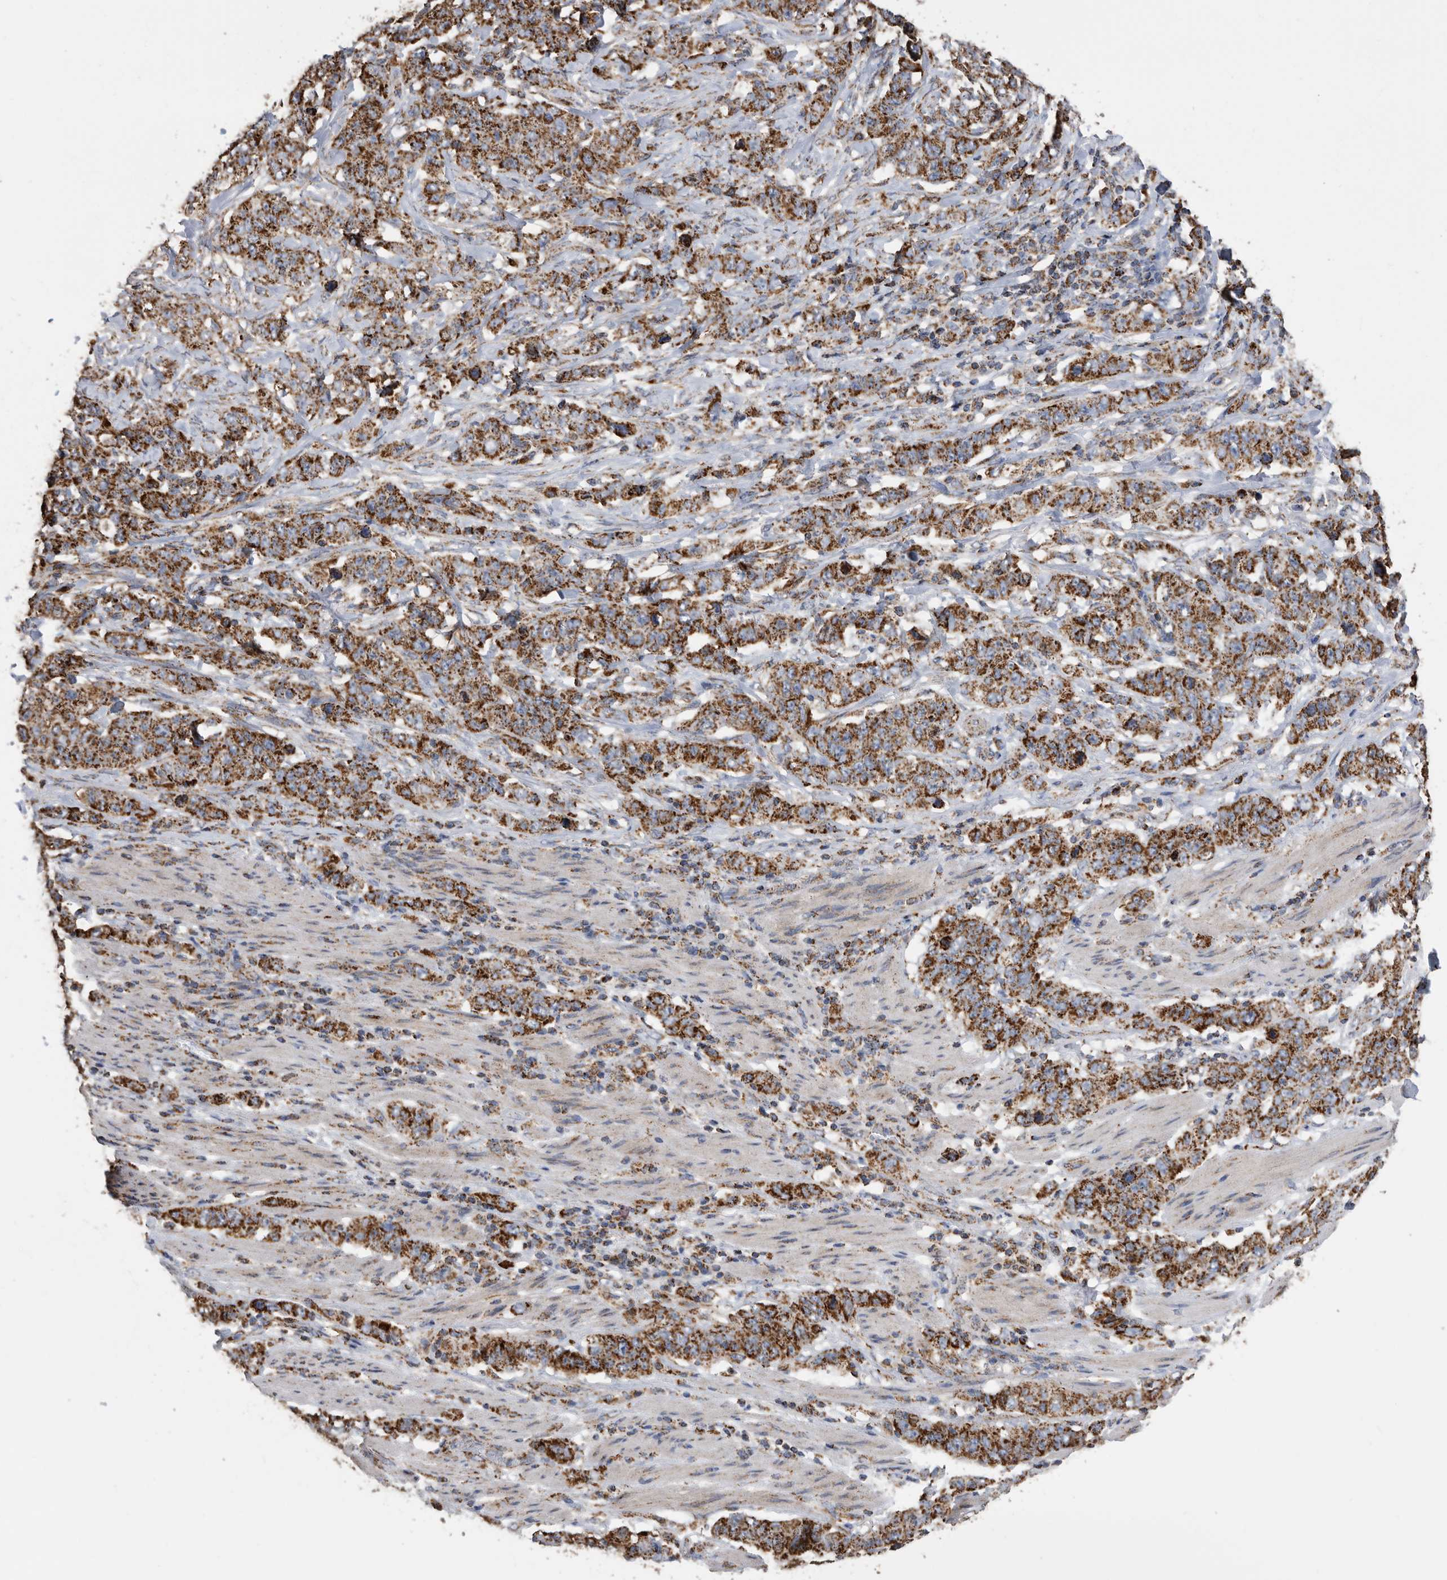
{"staining": {"intensity": "strong", "quantity": ">75%", "location": "cytoplasmic/membranous"}, "tissue": "stomach cancer", "cell_type": "Tumor cells", "image_type": "cancer", "snomed": [{"axis": "morphology", "description": "Adenocarcinoma, NOS"}, {"axis": "topography", "description": "Stomach"}], "caption": "Immunohistochemistry (IHC) staining of adenocarcinoma (stomach), which shows high levels of strong cytoplasmic/membranous staining in approximately >75% of tumor cells indicating strong cytoplasmic/membranous protein positivity. The staining was performed using DAB (3,3'-diaminobenzidine) (brown) for protein detection and nuclei were counterstained in hematoxylin (blue).", "gene": "WFDC1", "patient": {"sex": "male", "age": 48}}